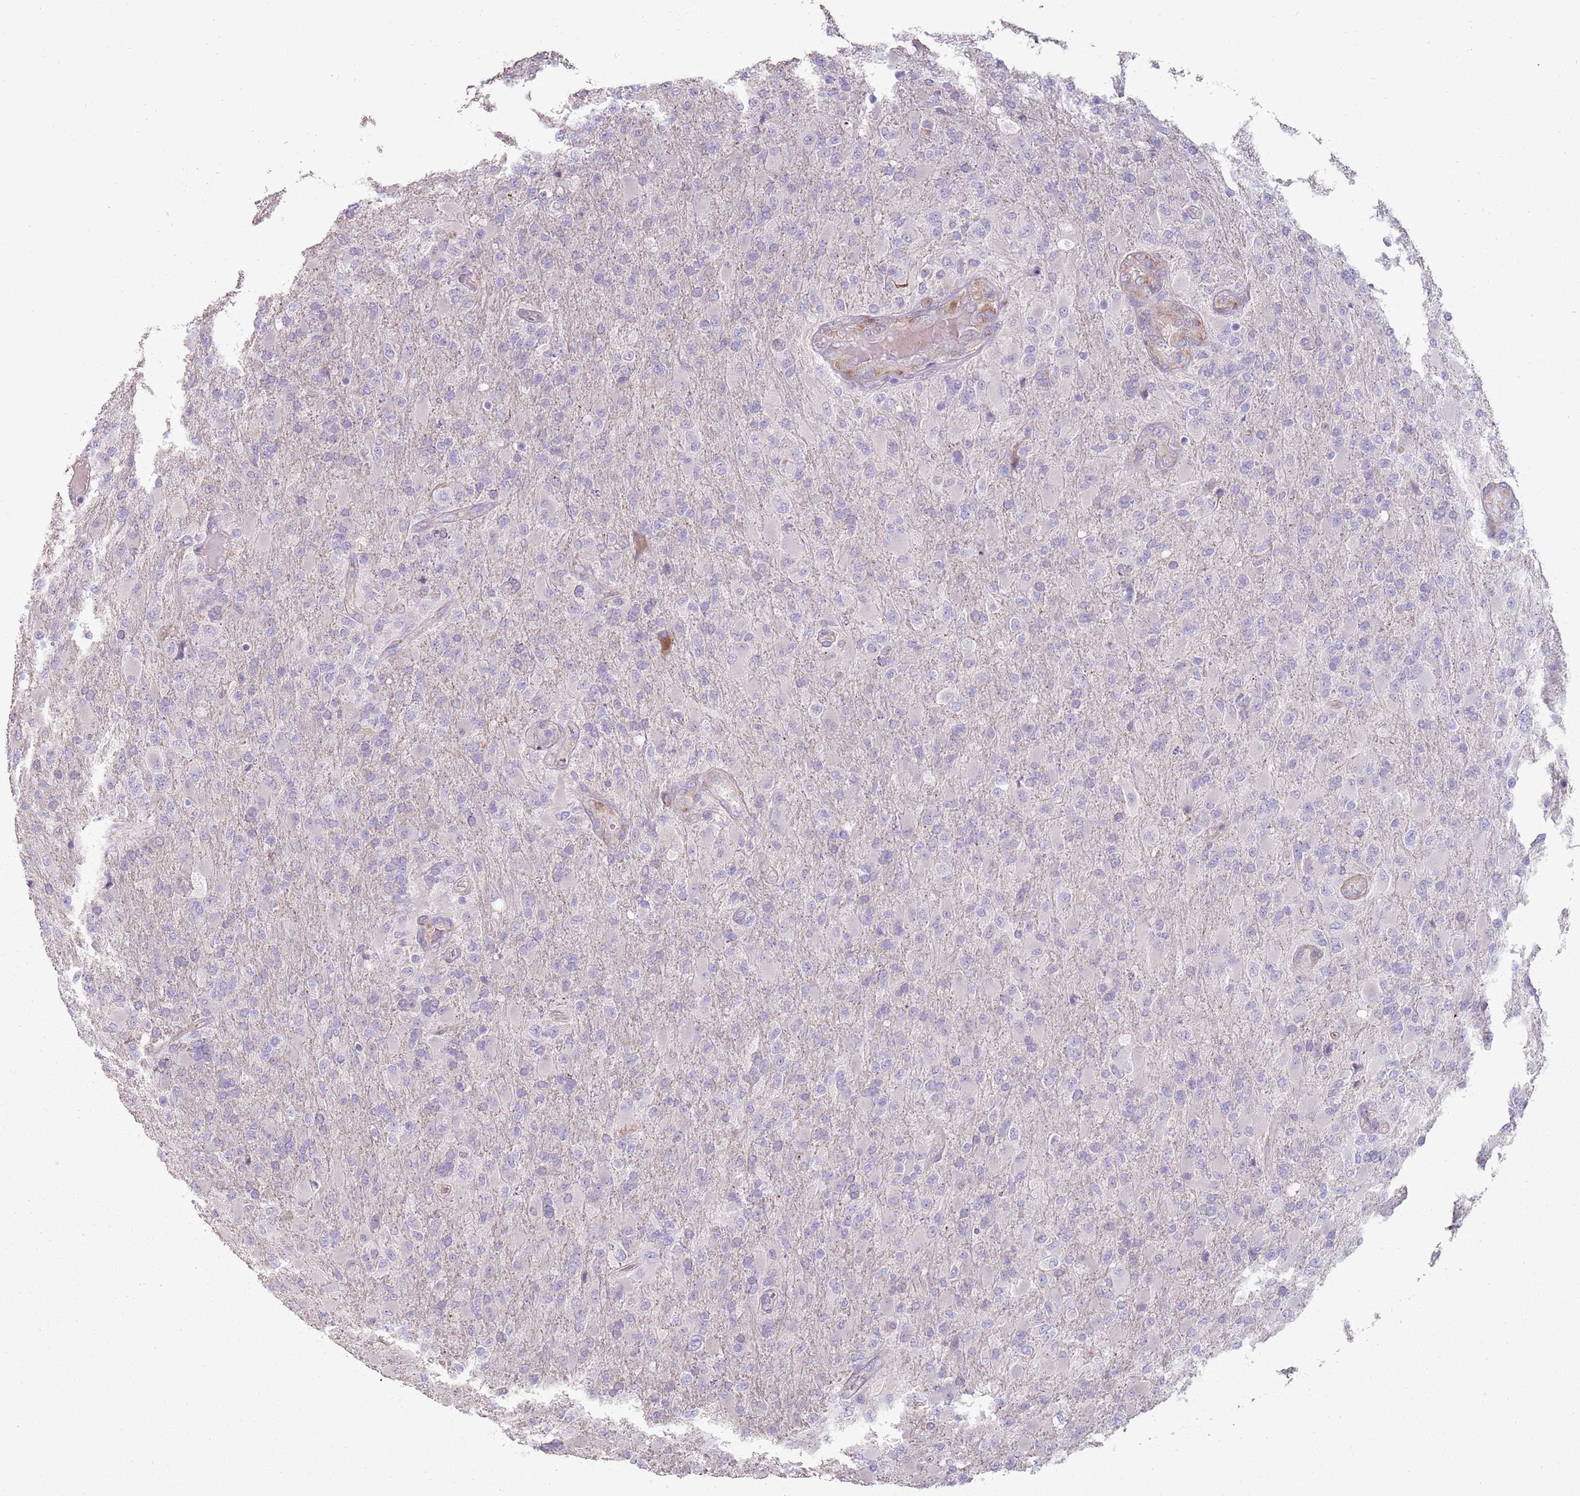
{"staining": {"intensity": "negative", "quantity": "none", "location": "none"}, "tissue": "glioma", "cell_type": "Tumor cells", "image_type": "cancer", "snomed": [{"axis": "morphology", "description": "Glioma, malignant, Low grade"}, {"axis": "topography", "description": "Brain"}], "caption": "High power microscopy micrograph of an immunohistochemistry (IHC) histopathology image of glioma, revealing no significant positivity in tumor cells. (Stains: DAB immunohistochemistry with hematoxylin counter stain, Microscopy: brightfield microscopy at high magnification).", "gene": "PHLPP2", "patient": {"sex": "male", "age": 65}}